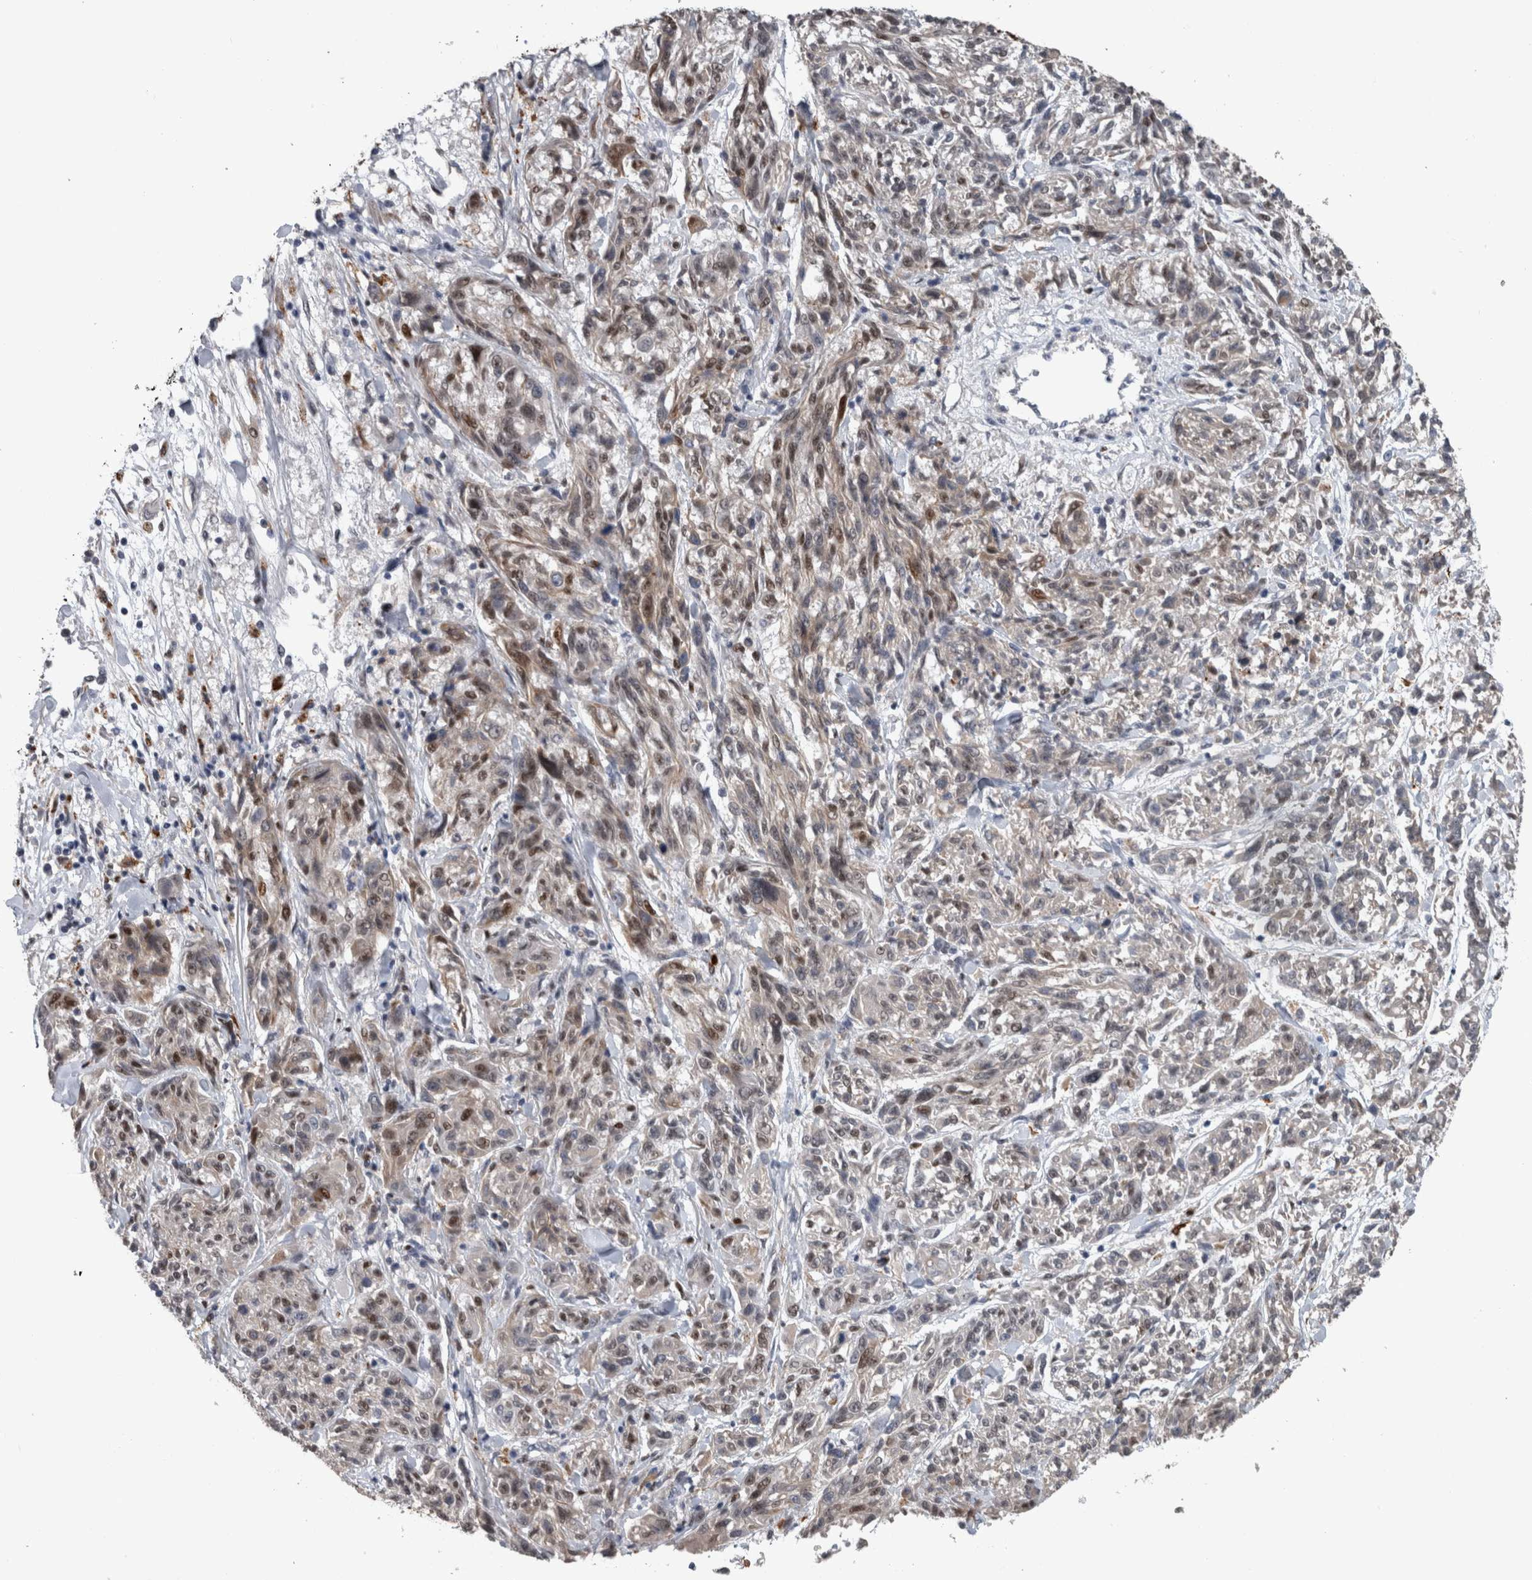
{"staining": {"intensity": "weak", "quantity": "25%-75%", "location": "nuclear"}, "tissue": "melanoma", "cell_type": "Tumor cells", "image_type": "cancer", "snomed": [{"axis": "morphology", "description": "Malignant melanoma, NOS"}, {"axis": "topography", "description": "Skin"}], "caption": "Approximately 25%-75% of tumor cells in human melanoma demonstrate weak nuclear protein expression as visualized by brown immunohistochemical staining.", "gene": "POLD2", "patient": {"sex": "male", "age": 53}}